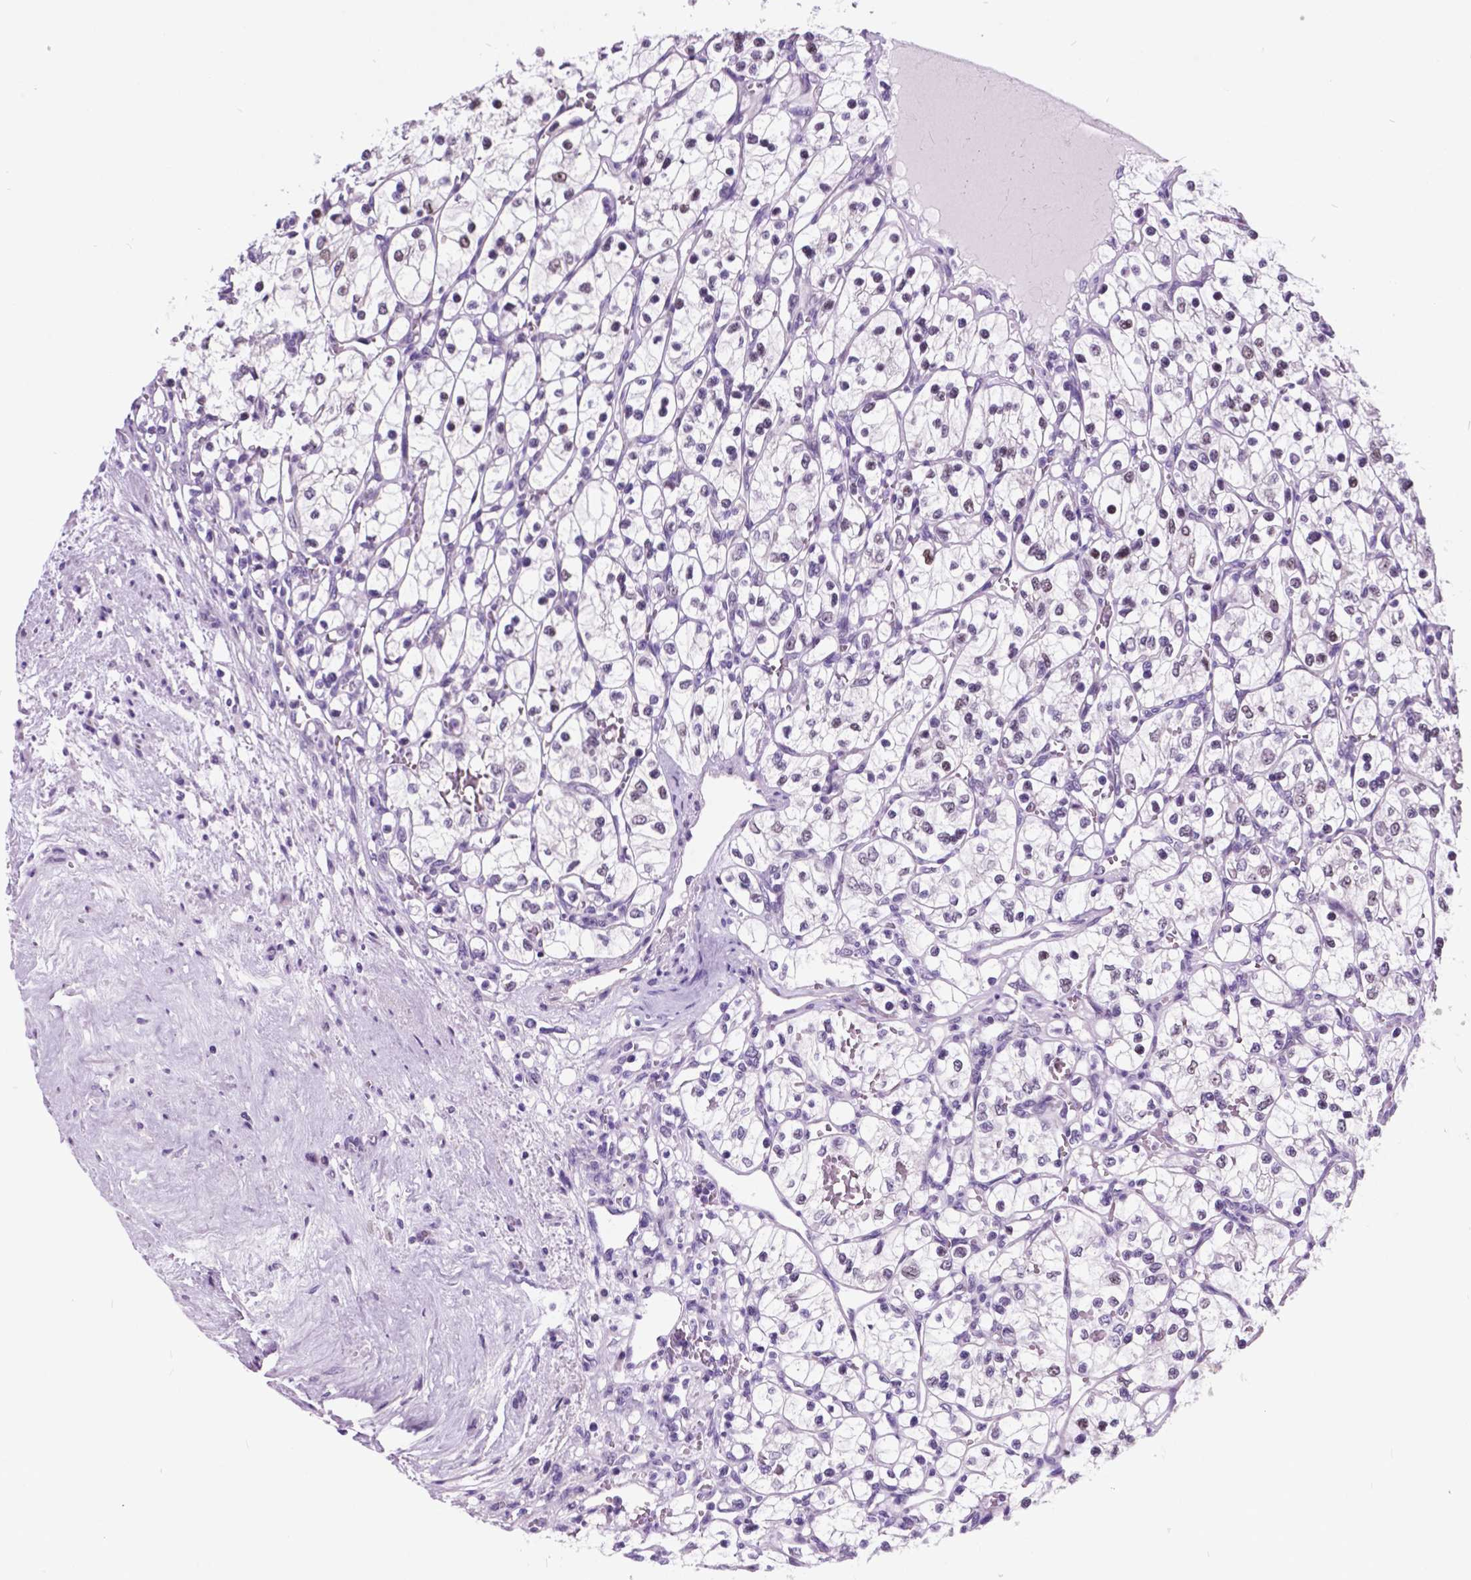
{"staining": {"intensity": "negative", "quantity": "none", "location": "none"}, "tissue": "renal cancer", "cell_type": "Tumor cells", "image_type": "cancer", "snomed": [{"axis": "morphology", "description": "Adenocarcinoma, NOS"}, {"axis": "topography", "description": "Kidney"}], "caption": "Protein analysis of renal cancer (adenocarcinoma) displays no significant staining in tumor cells. (Brightfield microscopy of DAB (3,3'-diaminobenzidine) immunohistochemistry (IHC) at high magnification).", "gene": "DPF3", "patient": {"sex": "female", "age": 69}}